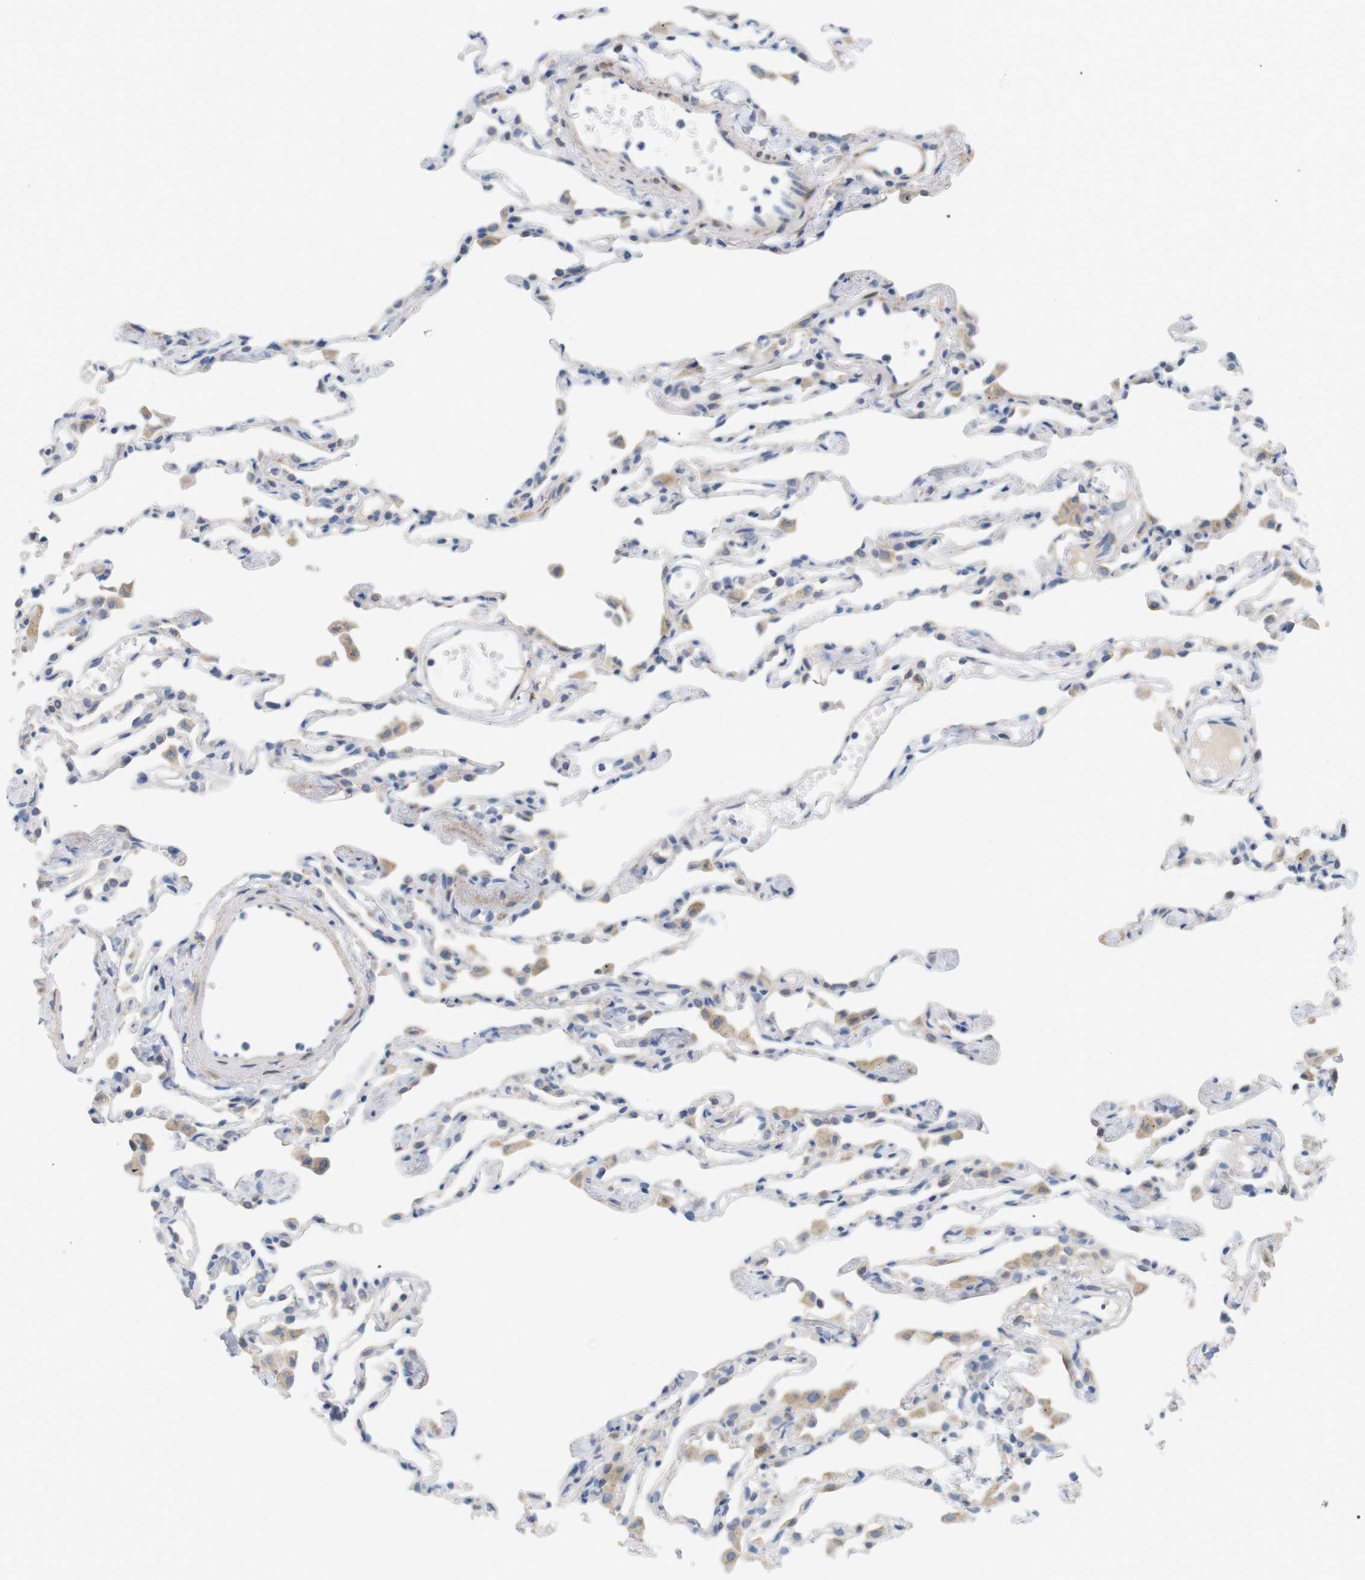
{"staining": {"intensity": "weak", "quantity": "<25%", "location": "cytoplasmic/membranous"}, "tissue": "lung", "cell_type": "Alveolar cells", "image_type": "normal", "snomed": [{"axis": "morphology", "description": "Normal tissue, NOS"}, {"axis": "topography", "description": "Lung"}], "caption": "Alveolar cells are negative for brown protein staining in unremarkable lung.", "gene": "ITPR1", "patient": {"sex": "female", "age": 49}}